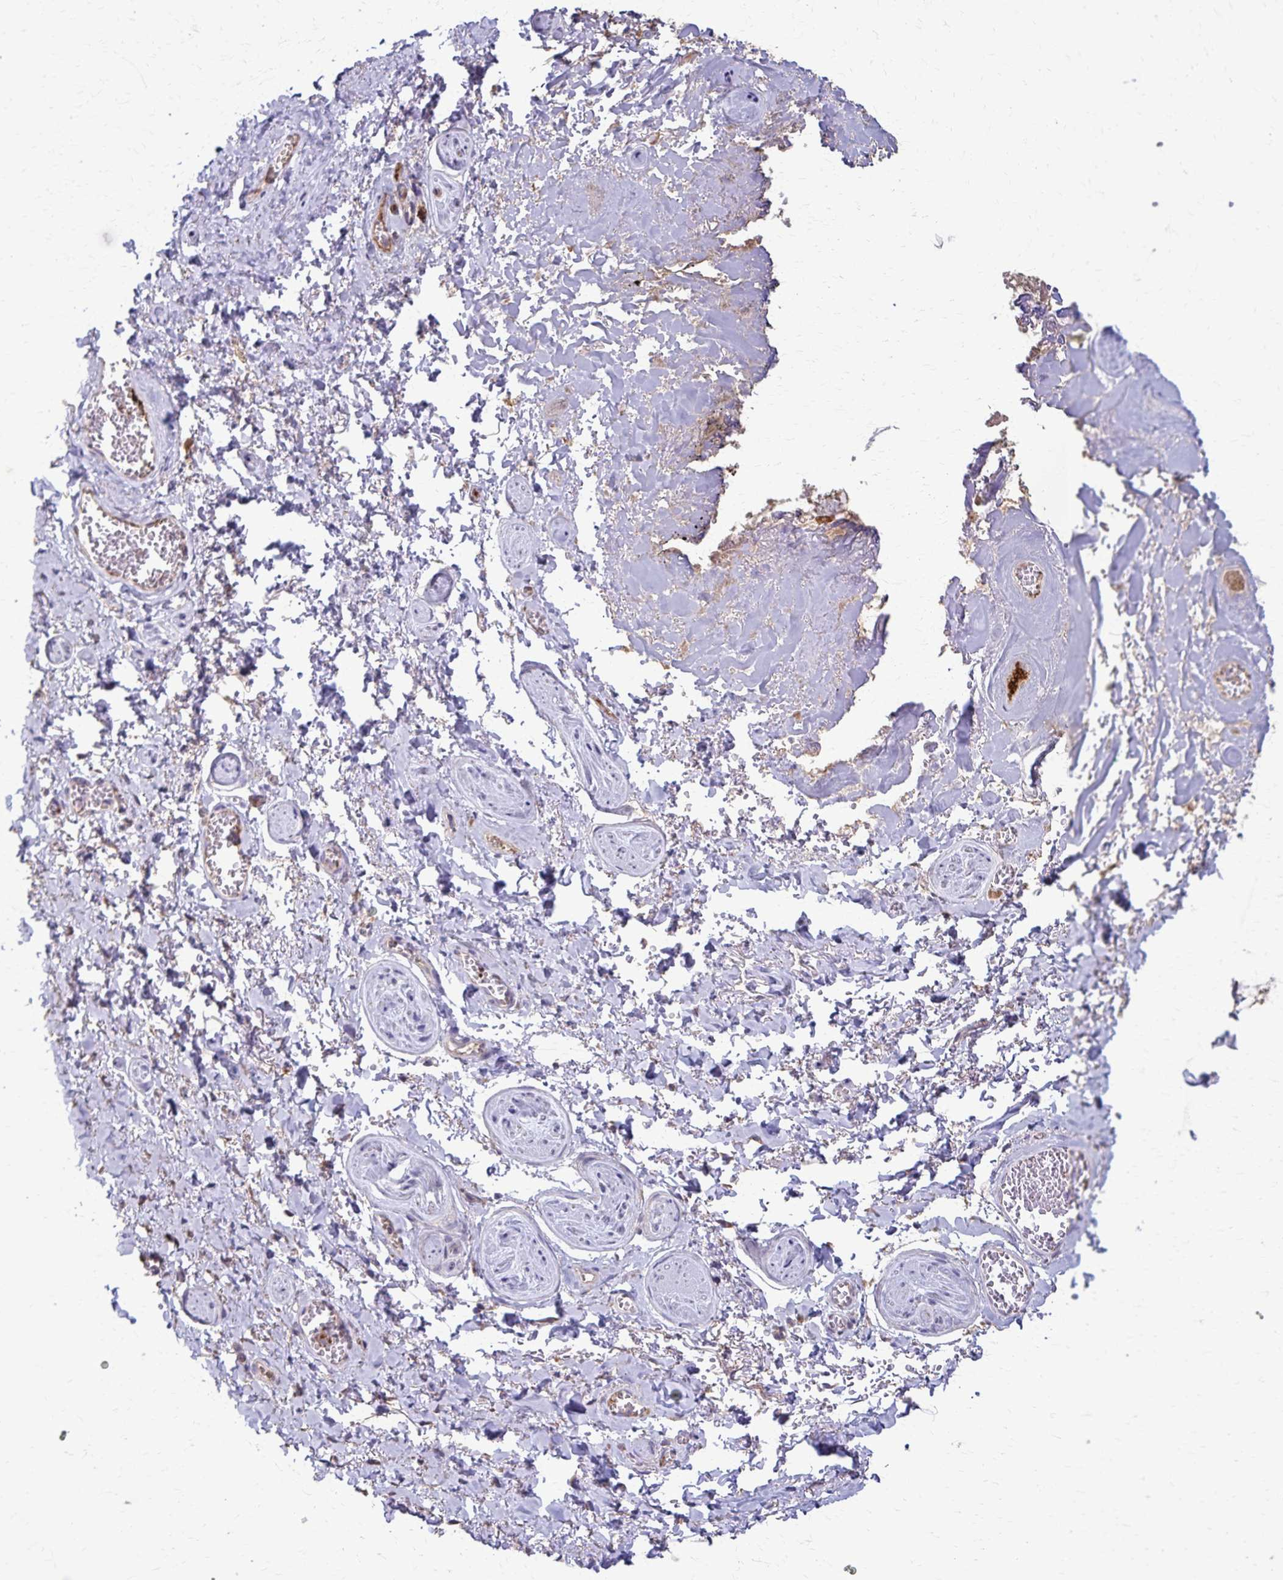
{"staining": {"intensity": "negative", "quantity": "none", "location": "none"}, "tissue": "adipose tissue", "cell_type": "Adipocytes", "image_type": "normal", "snomed": [{"axis": "morphology", "description": "Normal tissue, NOS"}, {"axis": "topography", "description": "Vulva"}, {"axis": "topography", "description": "Peripheral nerve tissue"}], "caption": "IHC of benign adipose tissue demonstrates no expression in adipocytes. (Stains: DAB (3,3'-diaminobenzidine) IHC with hematoxylin counter stain, Microscopy: brightfield microscopy at high magnification).", "gene": "RNF10", "patient": {"sex": "female", "age": 66}}